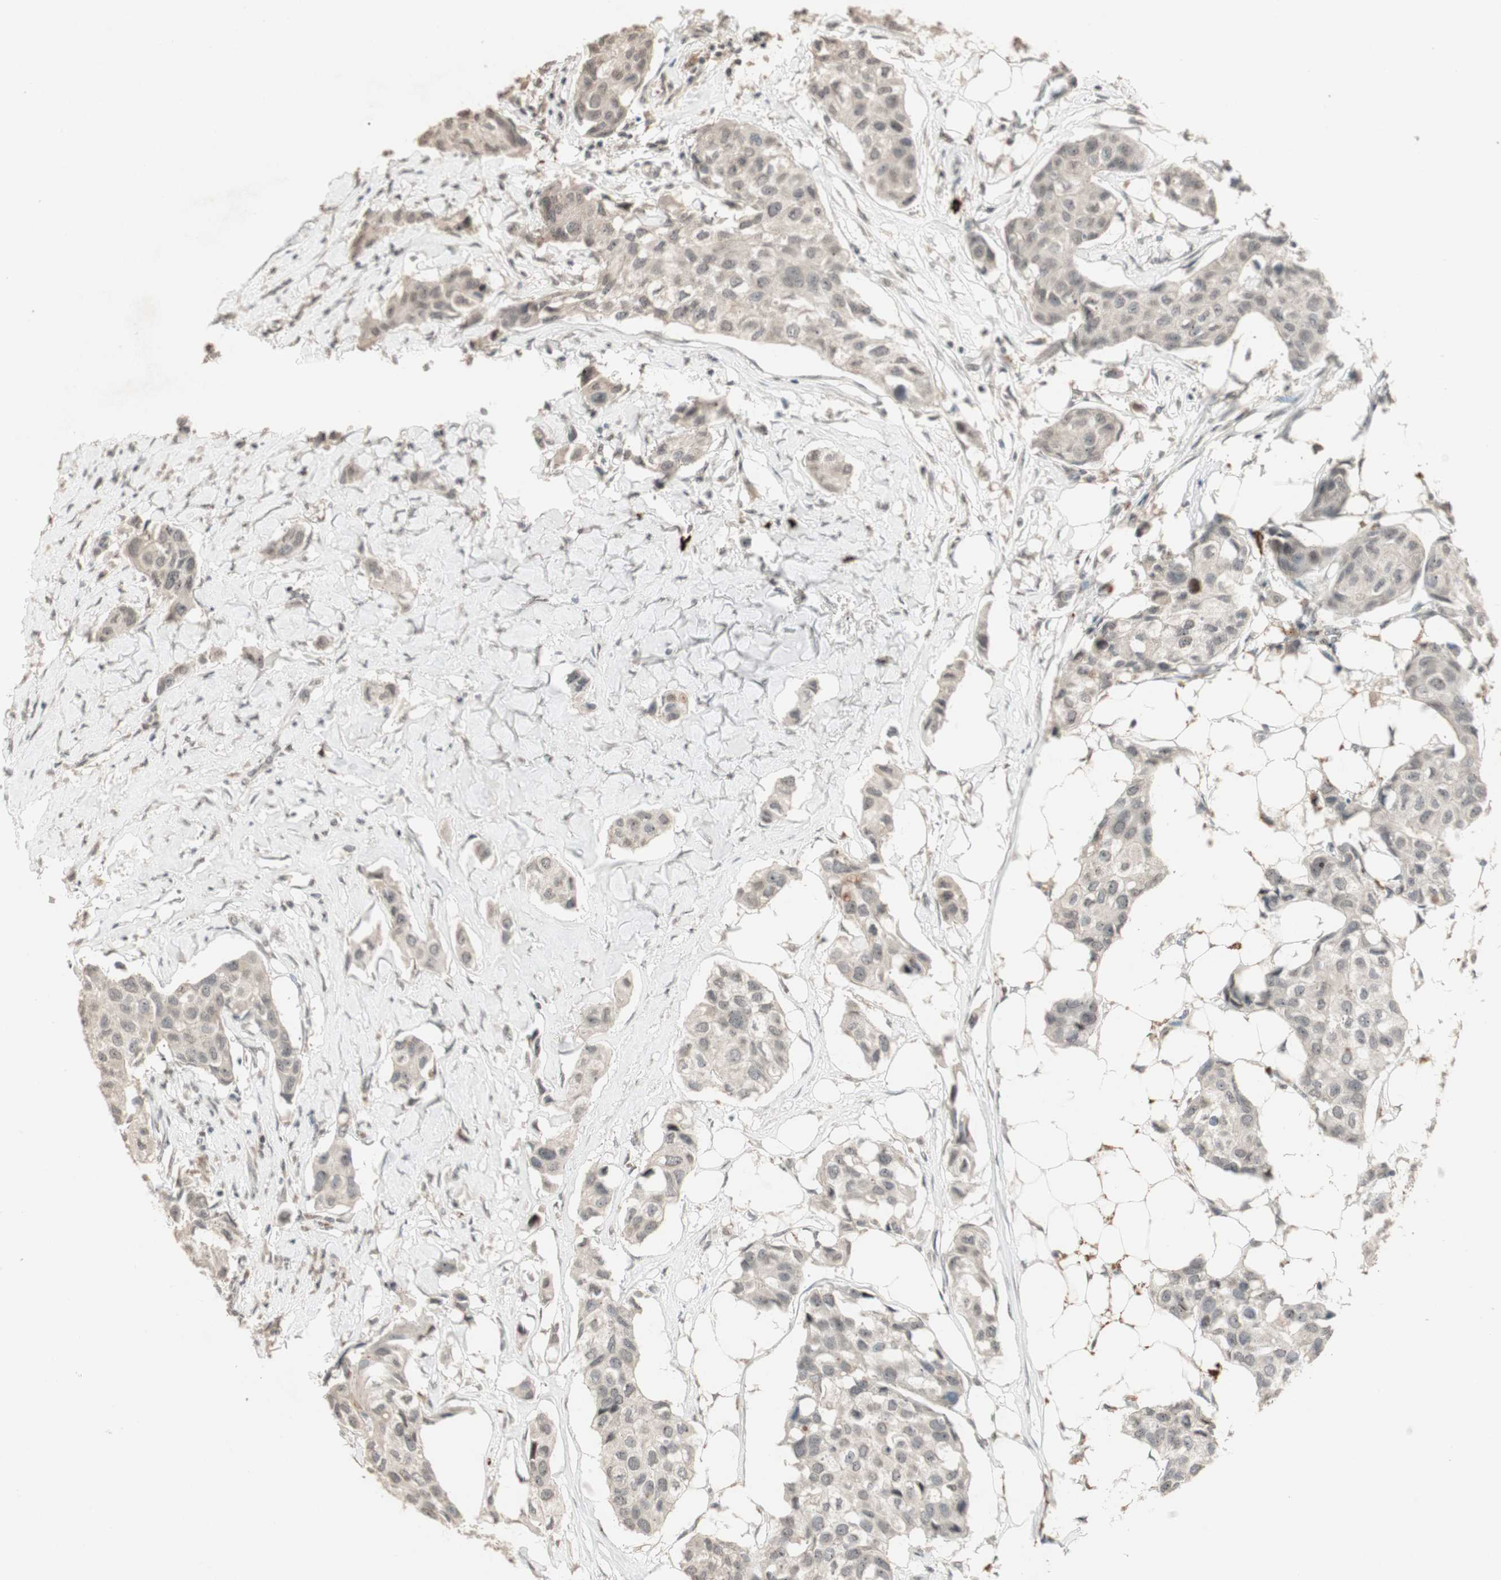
{"staining": {"intensity": "weak", "quantity": "25%-75%", "location": "nuclear"}, "tissue": "breast cancer", "cell_type": "Tumor cells", "image_type": "cancer", "snomed": [{"axis": "morphology", "description": "Duct carcinoma"}, {"axis": "topography", "description": "Breast"}], "caption": "The image demonstrates staining of breast cancer, revealing weak nuclear protein staining (brown color) within tumor cells.", "gene": "ETV4", "patient": {"sex": "female", "age": 80}}